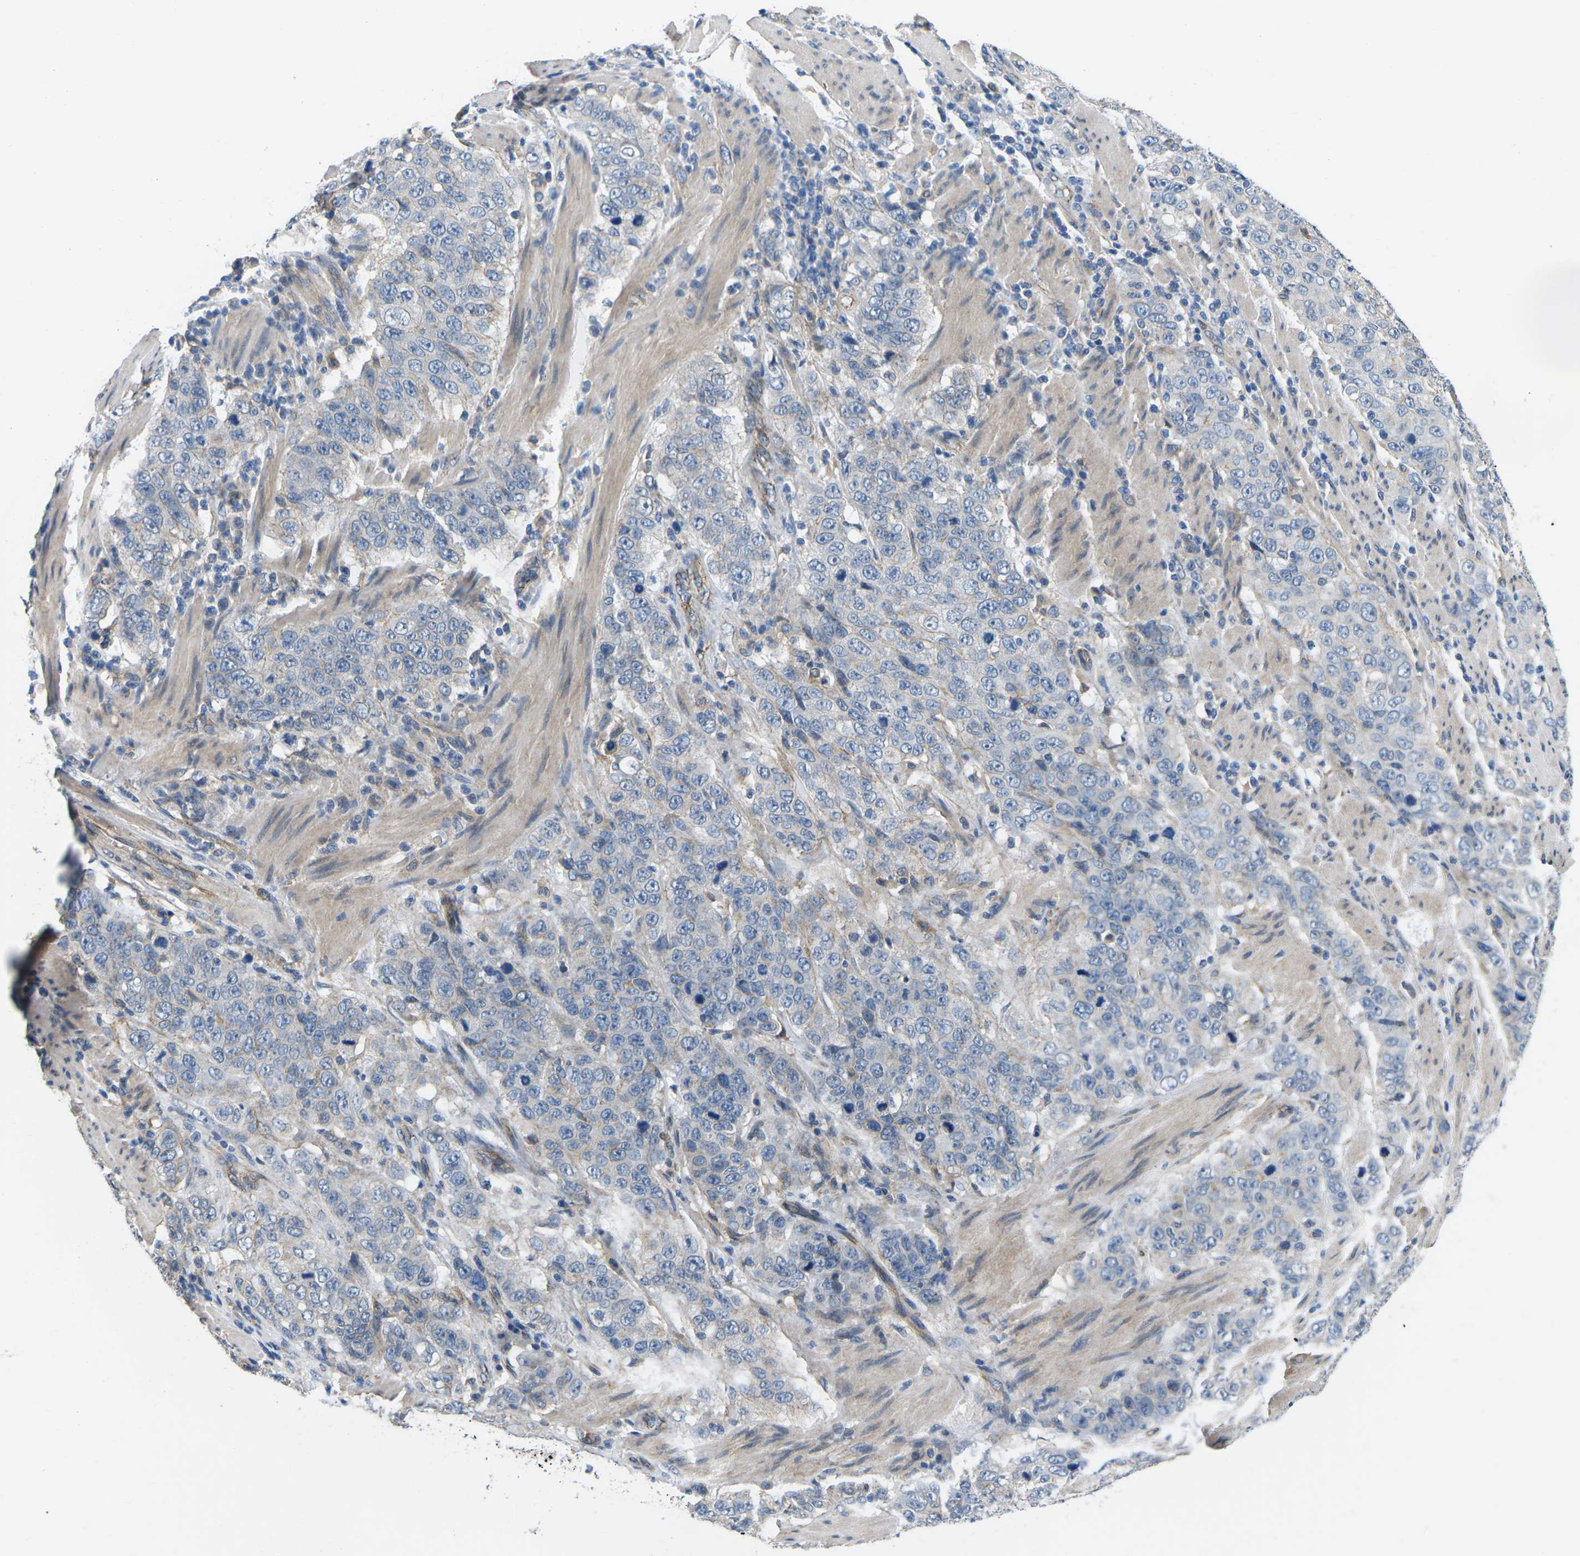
{"staining": {"intensity": "negative", "quantity": "none", "location": "none"}, "tissue": "stomach cancer", "cell_type": "Tumor cells", "image_type": "cancer", "snomed": [{"axis": "morphology", "description": "Adenocarcinoma, NOS"}, {"axis": "topography", "description": "Stomach"}], "caption": "An immunohistochemistry (IHC) image of adenocarcinoma (stomach) is shown. There is no staining in tumor cells of adenocarcinoma (stomach).", "gene": "CTNND1", "patient": {"sex": "male", "age": 48}}